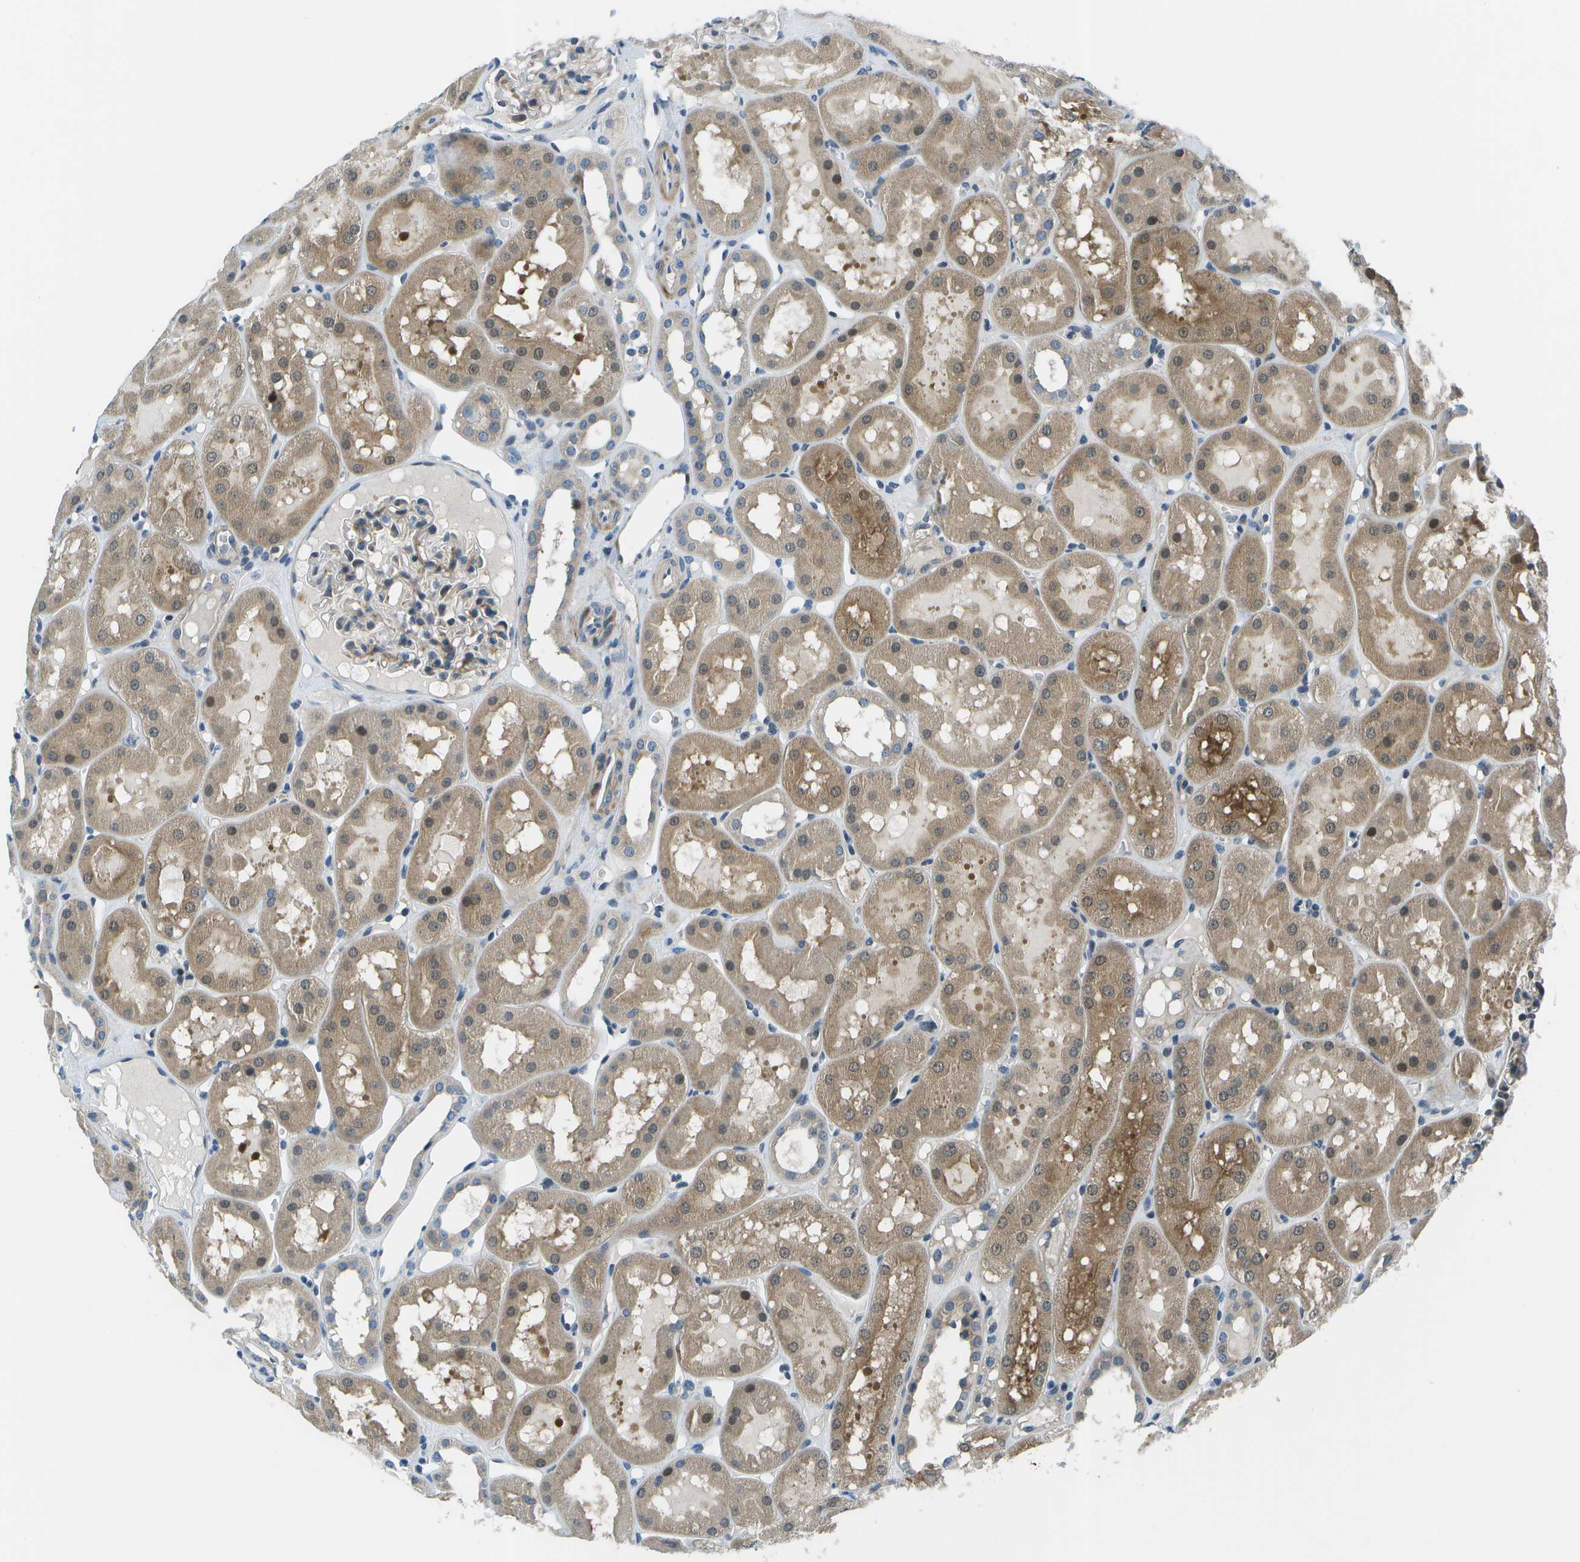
{"staining": {"intensity": "weak", "quantity": "25%-75%", "location": "cytoplasmic/membranous"}, "tissue": "kidney", "cell_type": "Cells in glomeruli", "image_type": "normal", "snomed": [{"axis": "morphology", "description": "Normal tissue, NOS"}, {"axis": "topography", "description": "Kidney"}, {"axis": "topography", "description": "Urinary bladder"}], "caption": "Cells in glomeruli reveal low levels of weak cytoplasmic/membranous expression in approximately 25%-75% of cells in unremarkable kidney. (Stains: DAB (3,3'-diaminobenzidine) in brown, nuclei in blue, Microscopy: brightfield microscopy at high magnification).", "gene": "ENPP5", "patient": {"sex": "male", "age": 16}}